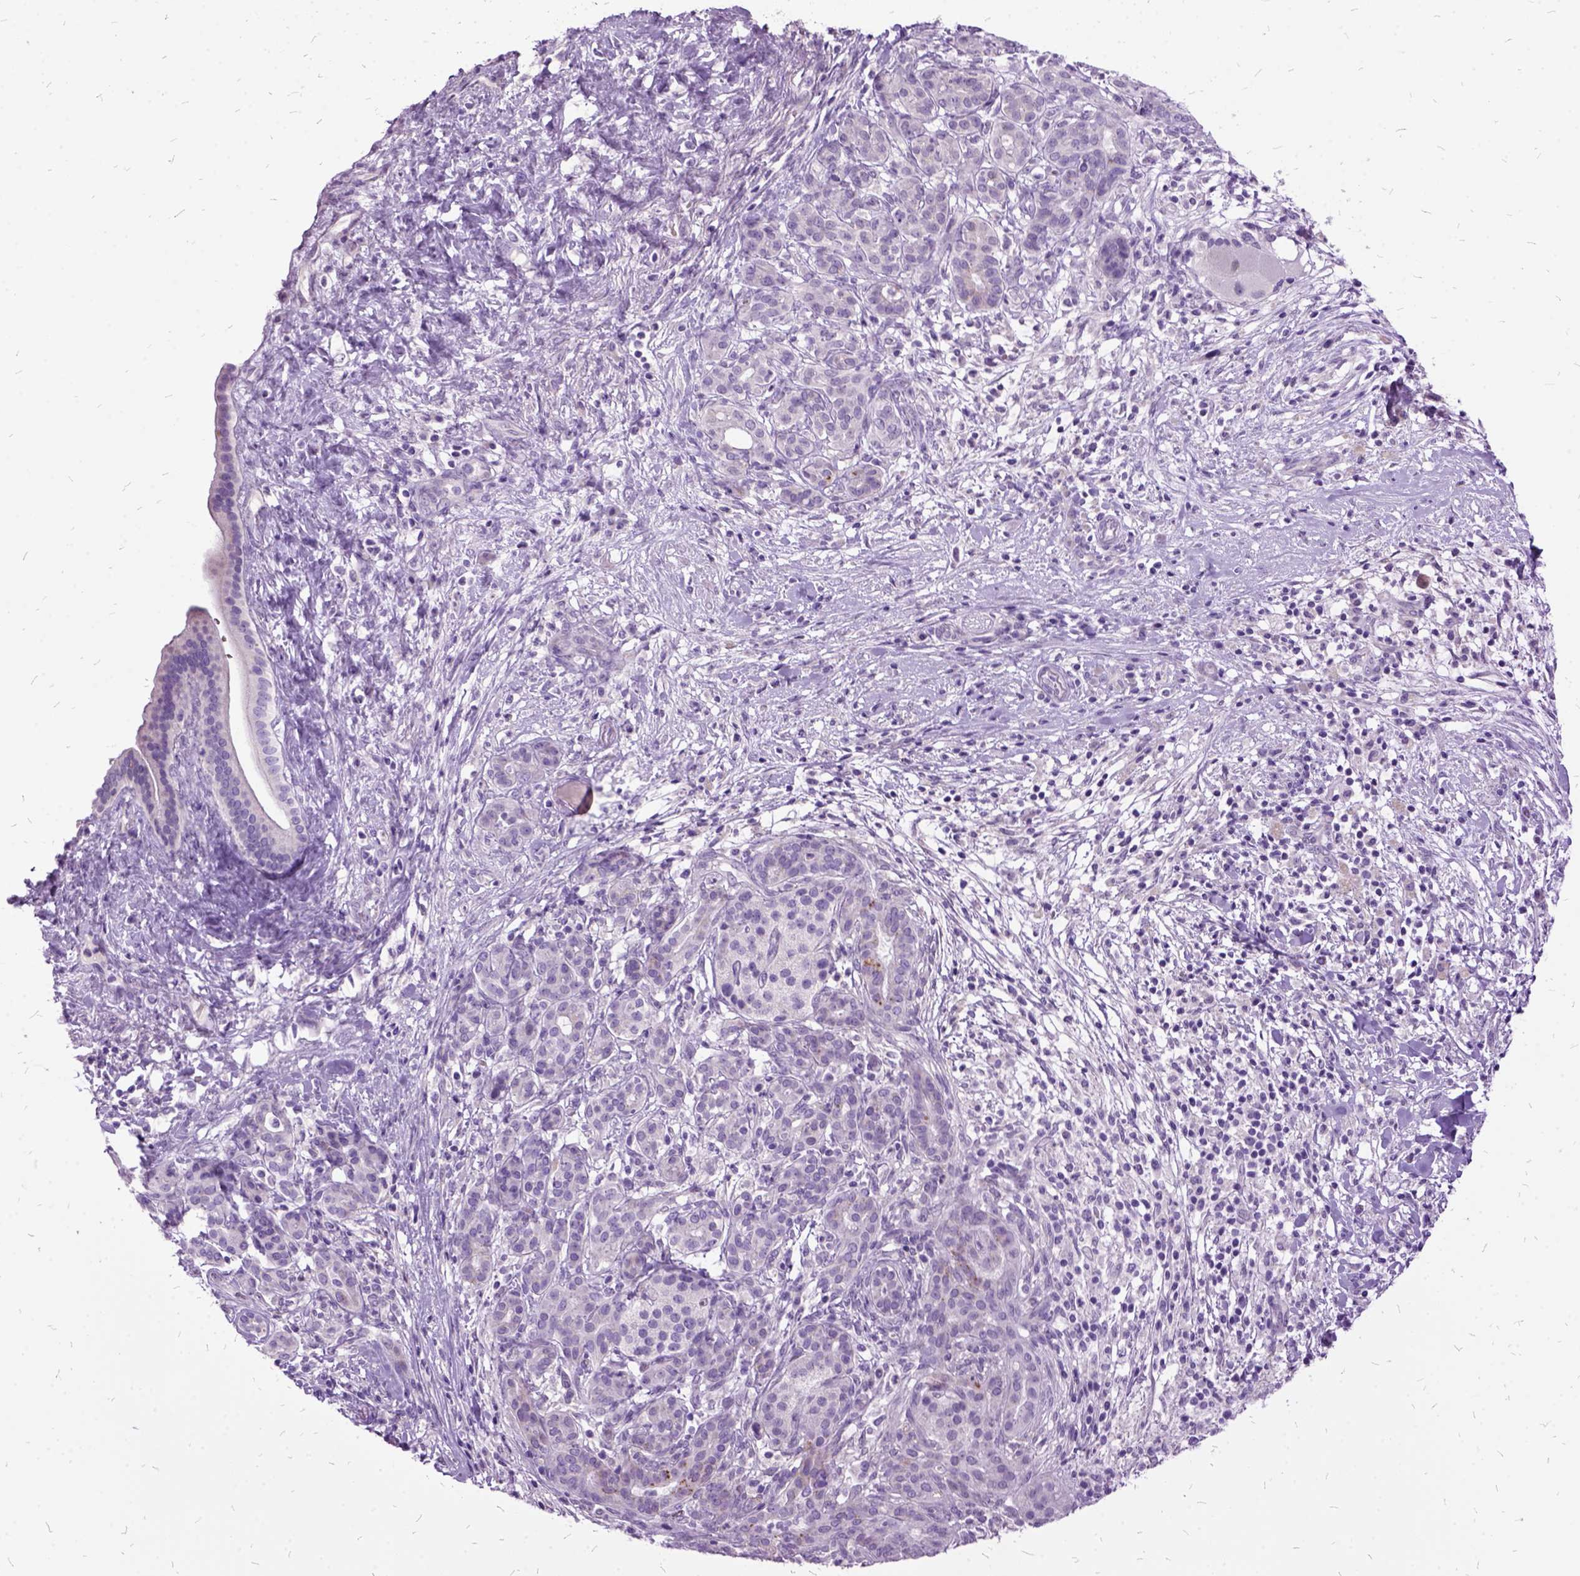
{"staining": {"intensity": "negative", "quantity": "none", "location": "none"}, "tissue": "pancreatic cancer", "cell_type": "Tumor cells", "image_type": "cancer", "snomed": [{"axis": "morphology", "description": "Adenocarcinoma, NOS"}, {"axis": "topography", "description": "Pancreas"}], "caption": "Micrograph shows no protein expression in tumor cells of pancreatic adenocarcinoma tissue.", "gene": "MME", "patient": {"sex": "male", "age": 44}}